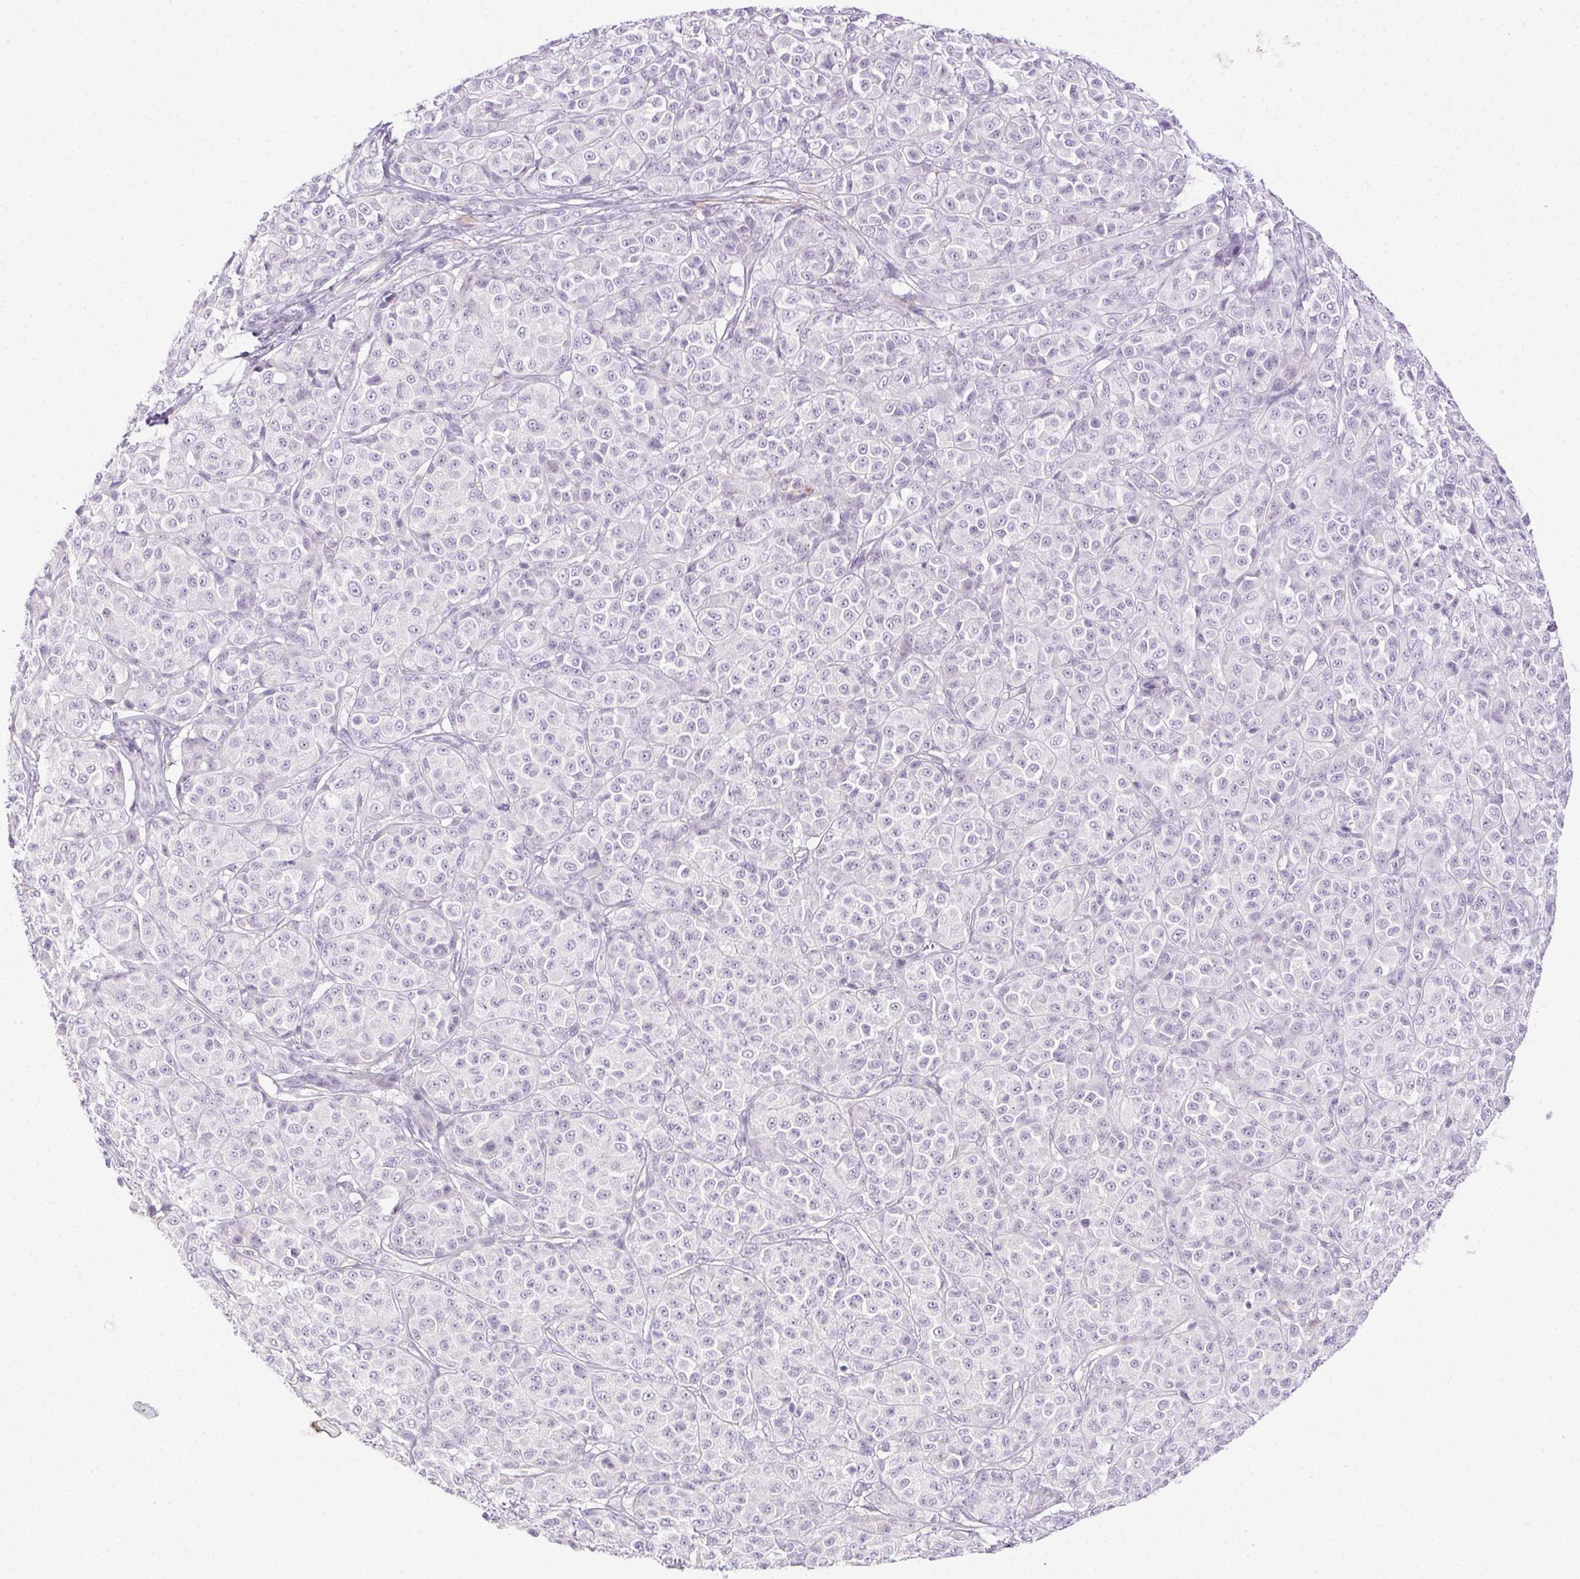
{"staining": {"intensity": "negative", "quantity": "none", "location": "none"}, "tissue": "melanoma", "cell_type": "Tumor cells", "image_type": "cancer", "snomed": [{"axis": "morphology", "description": "Malignant melanoma, NOS"}, {"axis": "topography", "description": "Skin"}], "caption": "Immunohistochemistry (IHC) photomicrograph of neoplastic tissue: melanoma stained with DAB (3,3'-diaminobenzidine) exhibits no significant protein staining in tumor cells. (Immunohistochemistry, brightfield microscopy, high magnification).", "gene": "C20orf85", "patient": {"sex": "male", "age": 89}}